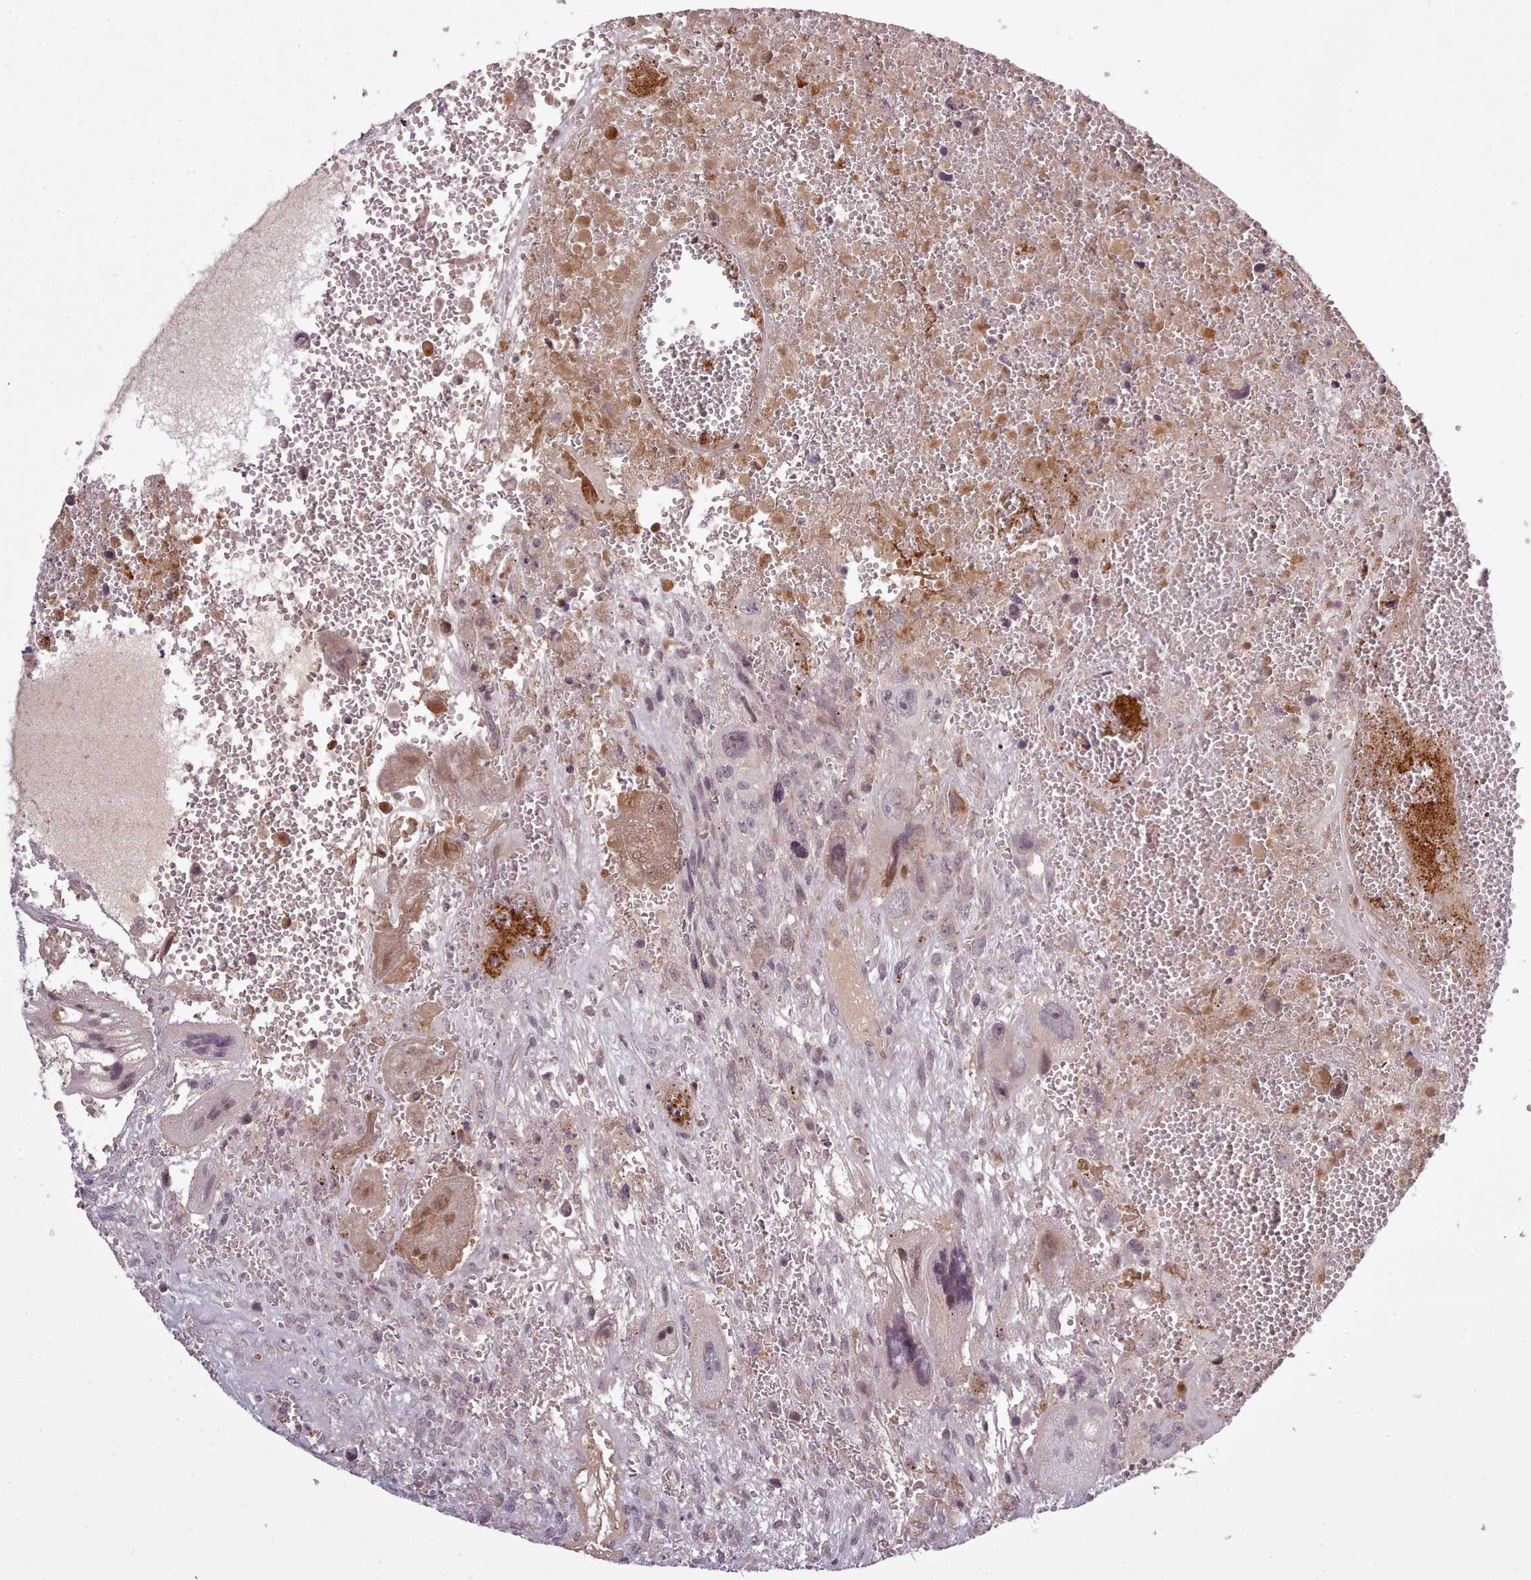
{"staining": {"intensity": "moderate", "quantity": "<25%", "location": "cytoplasmic/membranous"}, "tissue": "testis cancer", "cell_type": "Tumor cells", "image_type": "cancer", "snomed": [{"axis": "morphology", "description": "Carcinoma, Embryonal, NOS"}, {"axis": "topography", "description": "Testis"}], "caption": "DAB immunohistochemical staining of testis embryonal carcinoma displays moderate cytoplasmic/membranous protein staining in about <25% of tumor cells.", "gene": "LEFTY2", "patient": {"sex": "male", "age": 28}}